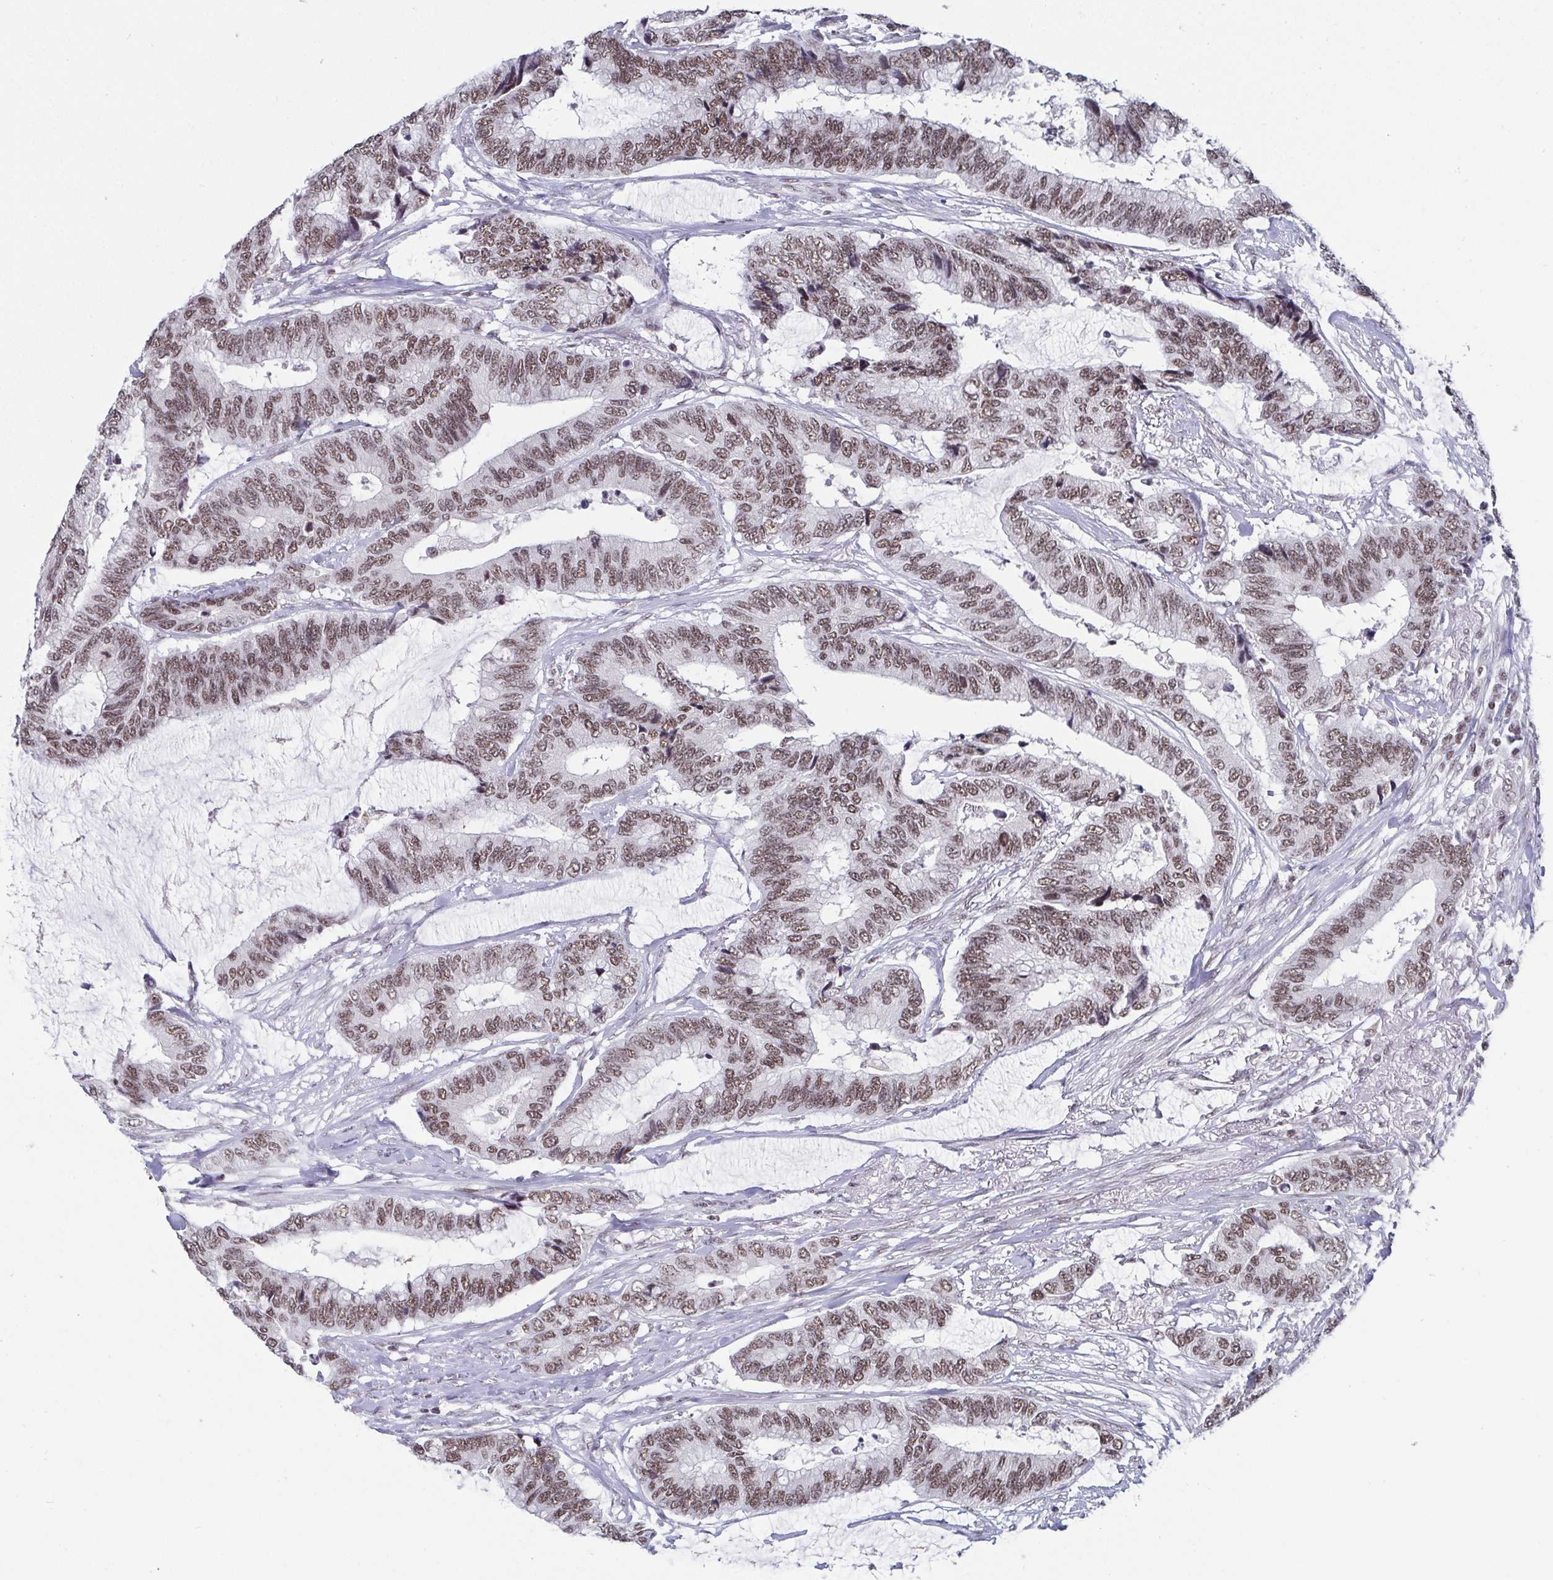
{"staining": {"intensity": "moderate", "quantity": ">75%", "location": "nuclear"}, "tissue": "colorectal cancer", "cell_type": "Tumor cells", "image_type": "cancer", "snomed": [{"axis": "morphology", "description": "Adenocarcinoma, NOS"}, {"axis": "topography", "description": "Rectum"}], "caption": "Colorectal cancer stained with a brown dye reveals moderate nuclear positive positivity in about >75% of tumor cells.", "gene": "CTCF", "patient": {"sex": "female", "age": 59}}